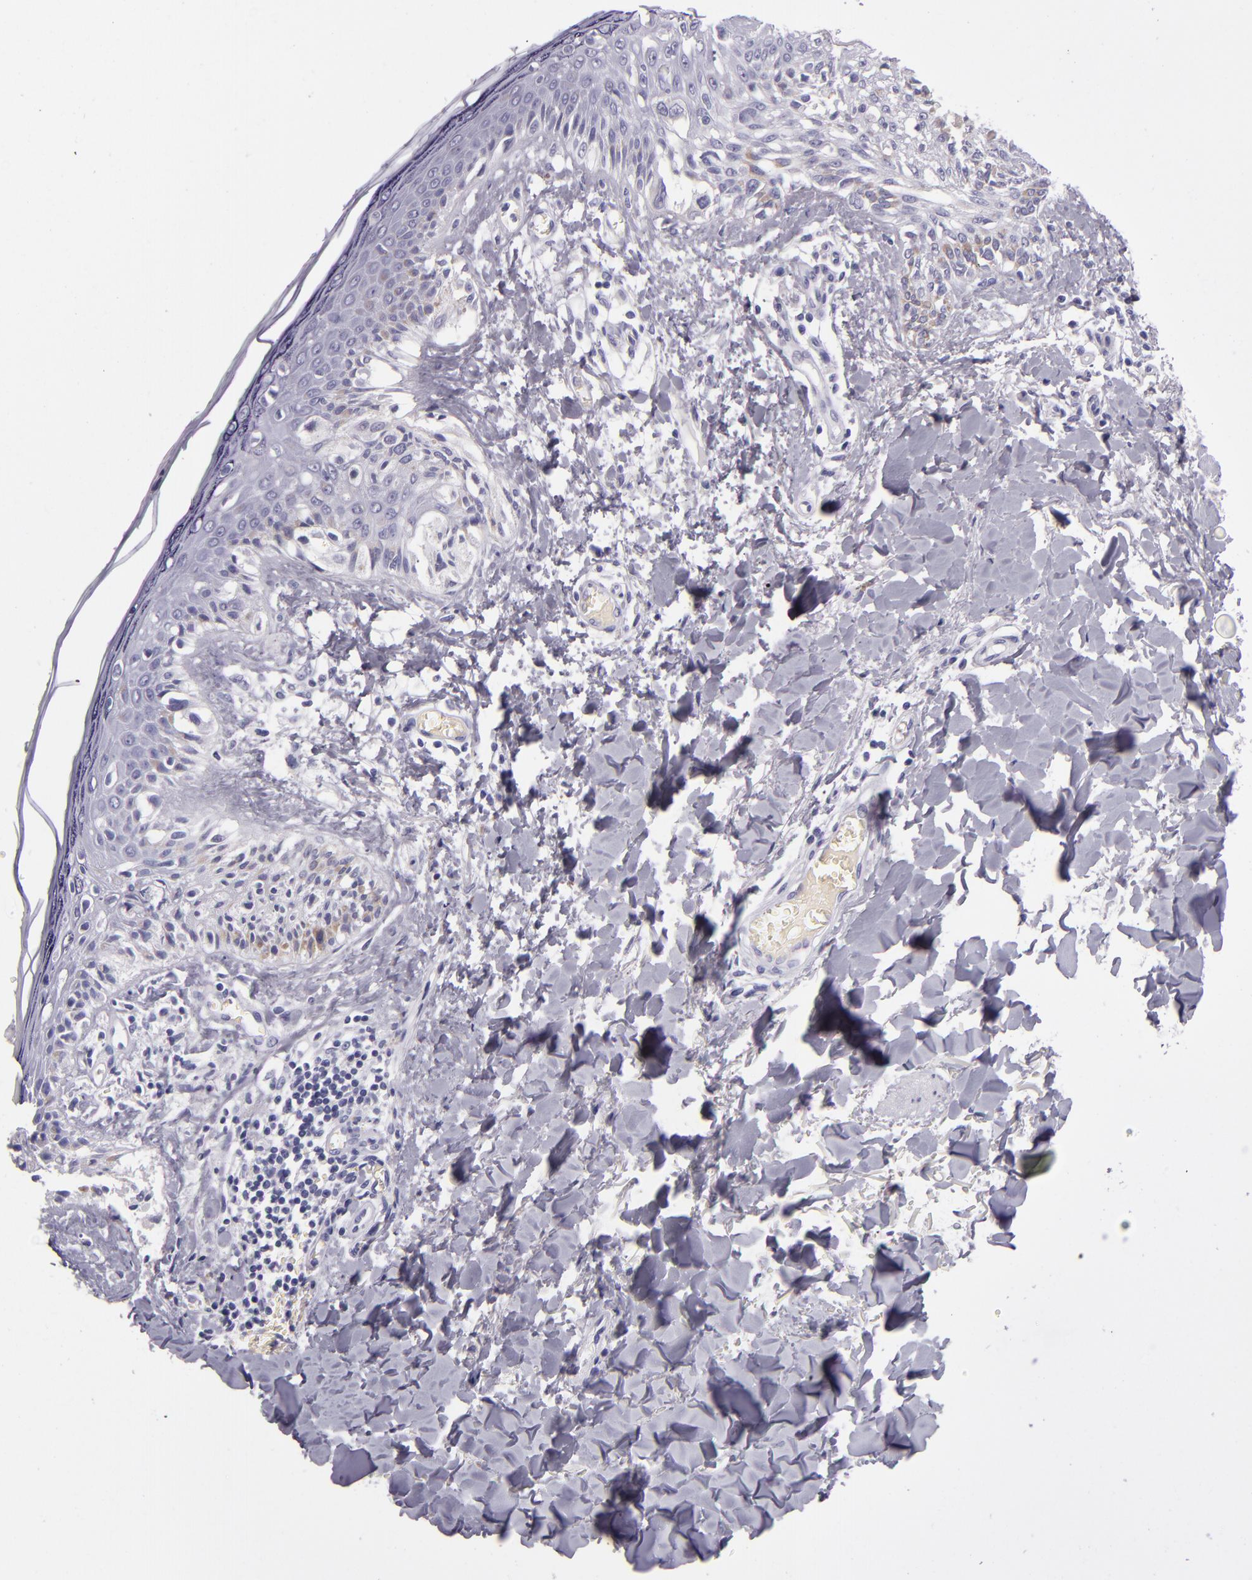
{"staining": {"intensity": "negative", "quantity": "none", "location": "none"}, "tissue": "melanoma", "cell_type": "Tumor cells", "image_type": "cancer", "snomed": [{"axis": "morphology", "description": "Malignant melanoma, NOS"}, {"axis": "topography", "description": "Skin"}], "caption": "Histopathology image shows no protein positivity in tumor cells of malignant melanoma tissue. Brightfield microscopy of immunohistochemistry stained with DAB (3,3'-diaminobenzidine) (brown) and hematoxylin (blue), captured at high magnification.", "gene": "CR2", "patient": {"sex": "female", "age": 82}}